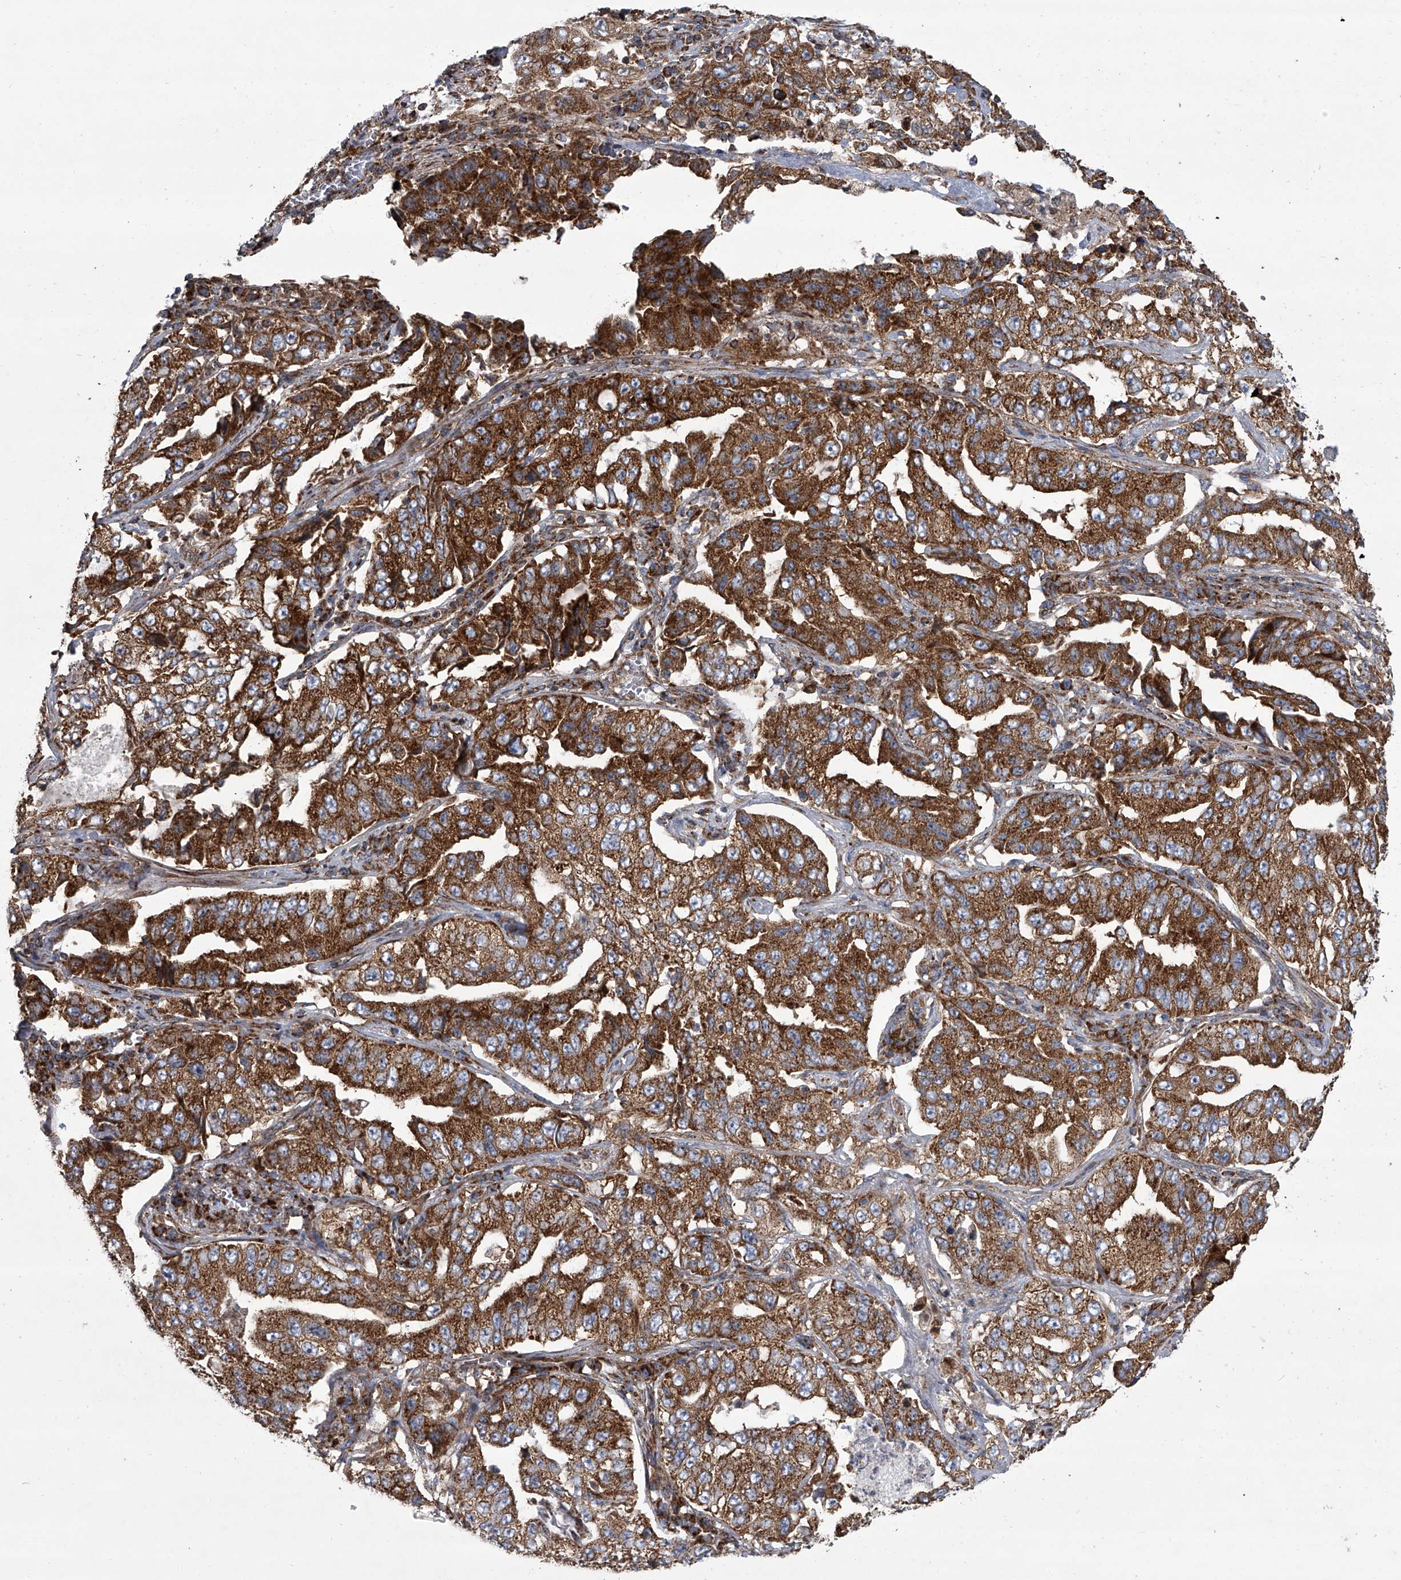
{"staining": {"intensity": "strong", "quantity": ">75%", "location": "cytoplasmic/membranous"}, "tissue": "lung cancer", "cell_type": "Tumor cells", "image_type": "cancer", "snomed": [{"axis": "morphology", "description": "Adenocarcinoma, NOS"}, {"axis": "topography", "description": "Lung"}], "caption": "Immunohistochemical staining of adenocarcinoma (lung) demonstrates high levels of strong cytoplasmic/membranous staining in approximately >75% of tumor cells.", "gene": "ZC3H15", "patient": {"sex": "female", "age": 51}}